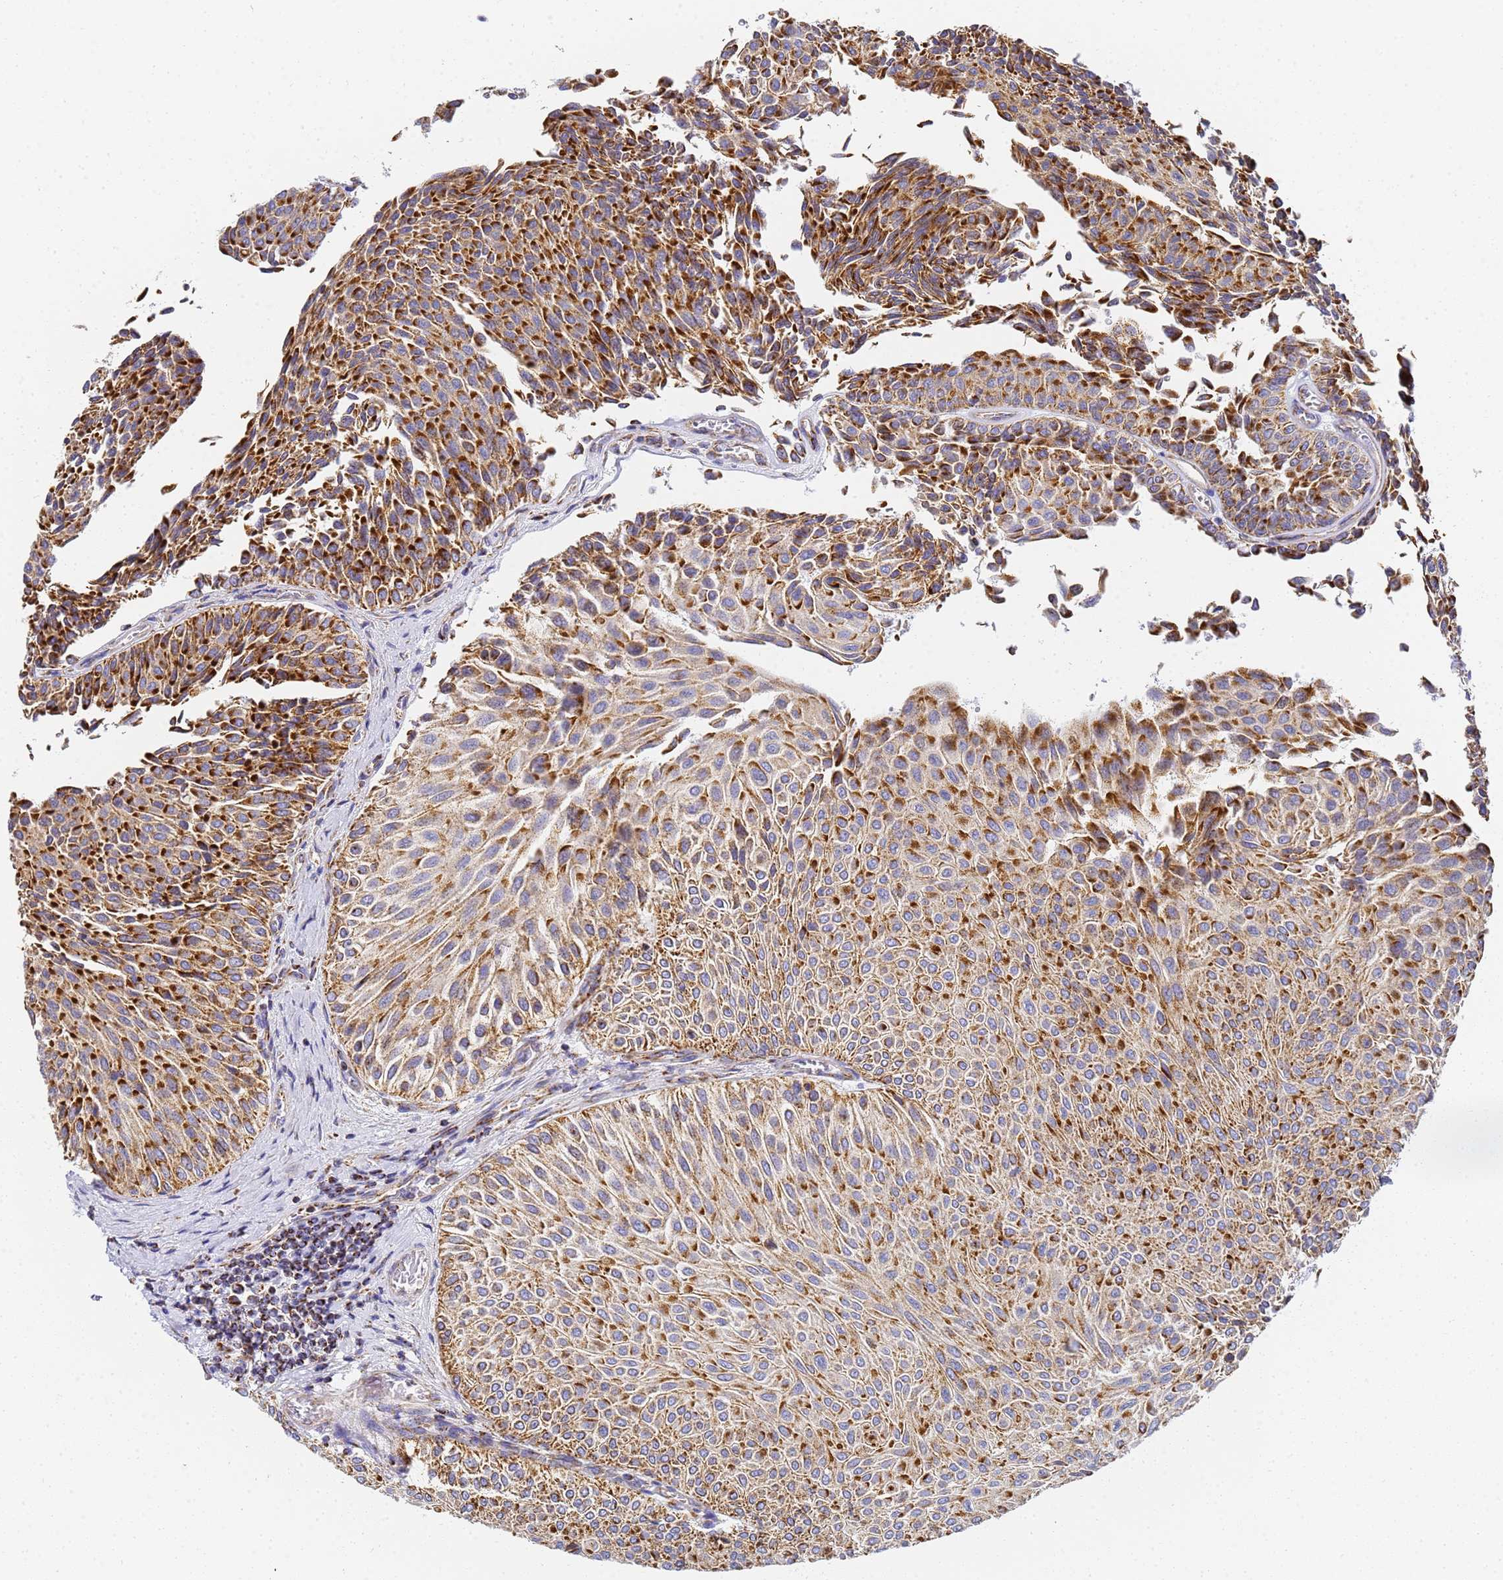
{"staining": {"intensity": "strong", "quantity": ">75%", "location": "cytoplasmic/membranous"}, "tissue": "urothelial cancer", "cell_type": "Tumor cells", "image_type": "cancer", "snomed": [{"axis": "morphology", "description": "Urothelial carcinoma, Low grade"}, {"axis": "topography", "description": "Urinary bladder"}], "caption": "Protein staining displays strong cytoplasmic/membranous expression in approximately >75% of tumor cells in low-grade urothelial carcinoma. (Brightfield microscopy of DAB IHC at high magnification).", "gene": "CNIH4", "patient": {"sex": "male", "age": 78}}